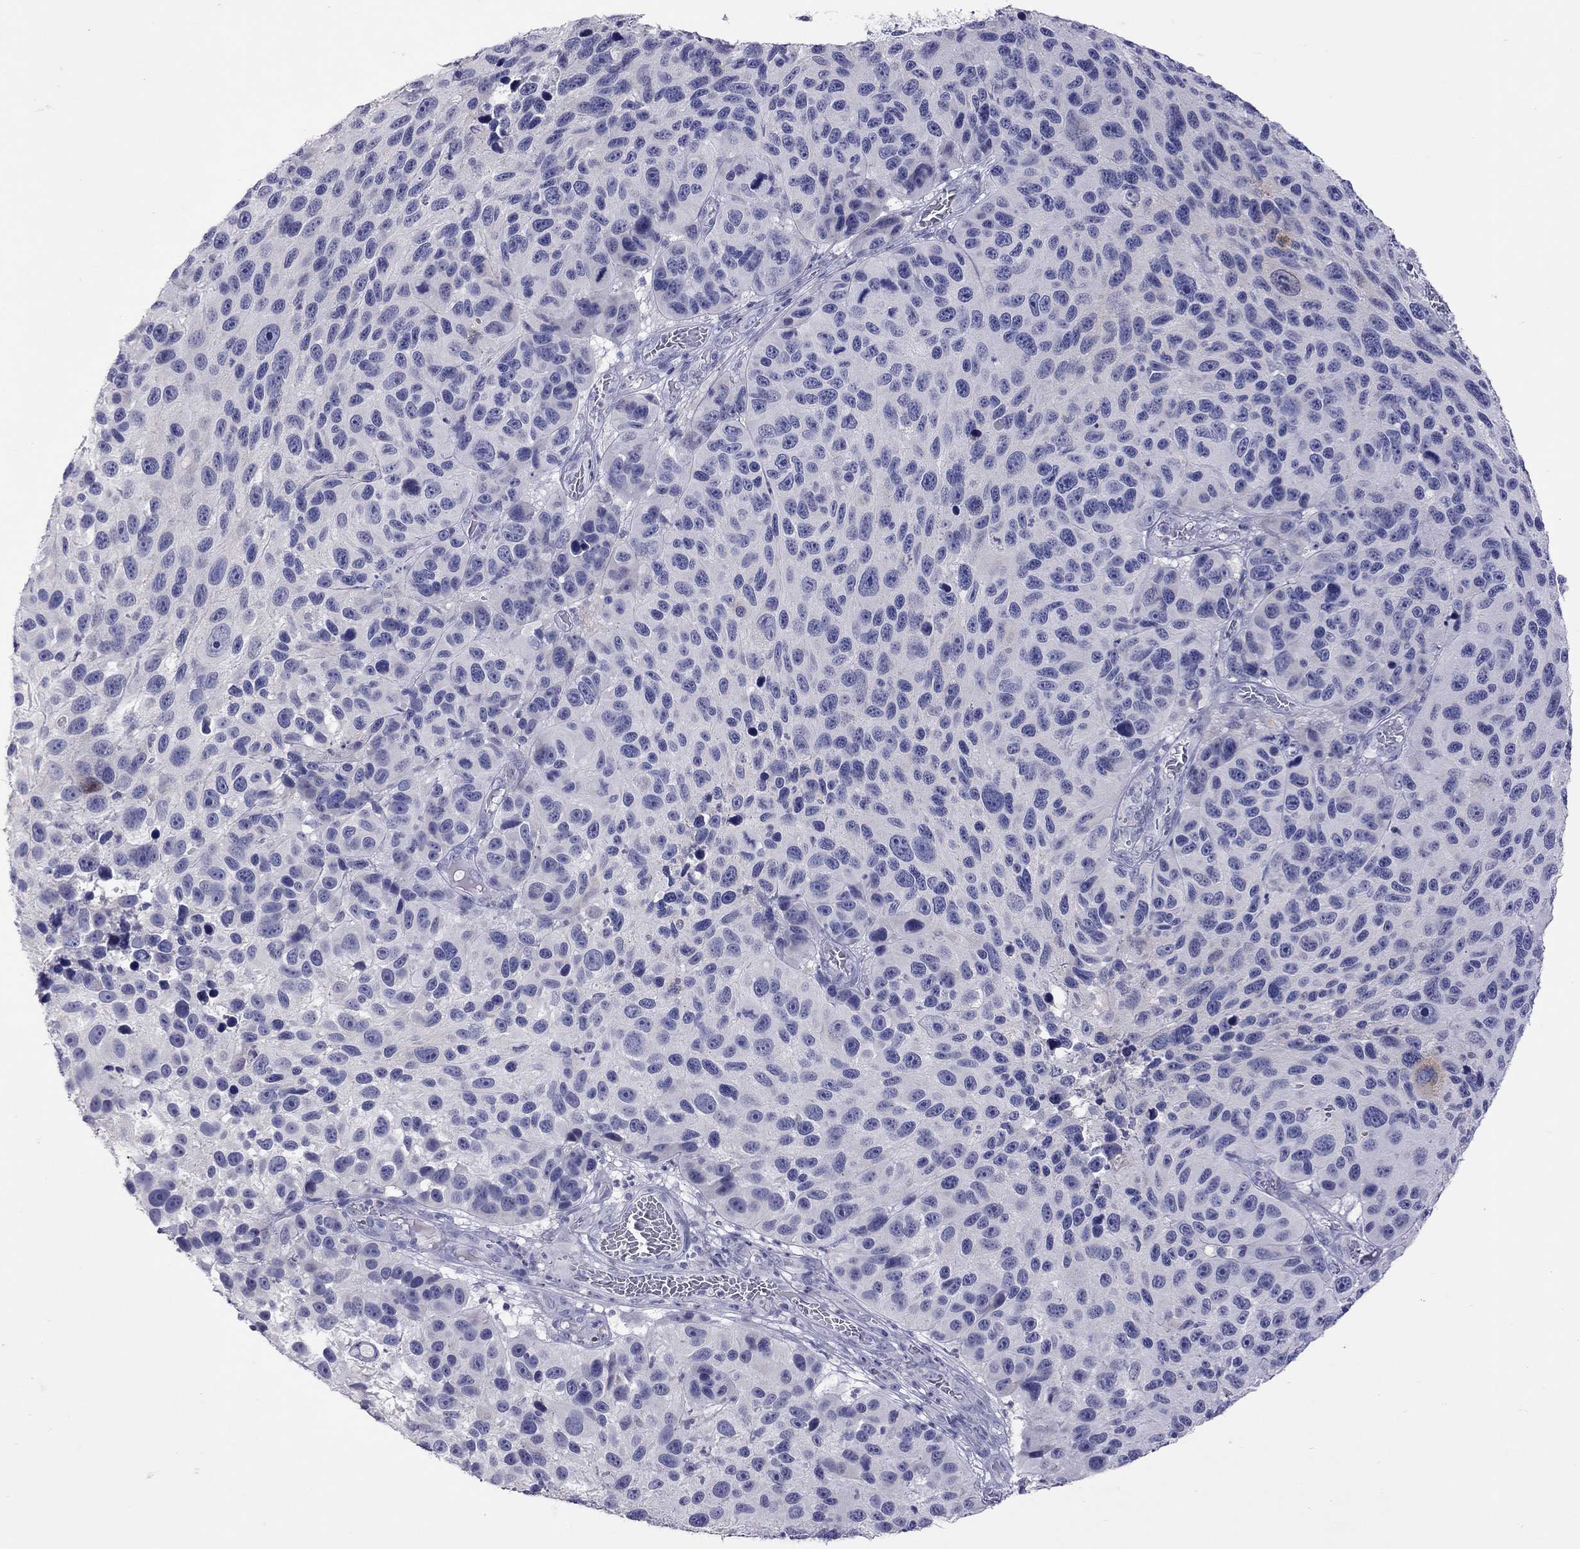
{"staining": {"intensity": "negative", "quantity": "none", "location": "none"}, "tissue": "melanoma", "cell_type": "Tumor cells", "image_type": "cancer", "snomed": [{"axis": "morphology", "description": "Malignant melanoma, NOS"}, {"axis": "topography", "description": "Skin"}], "caption": "Image shows no significant protein staining in tumor cells of malignant melanoma. The staining was performed using DAB to visualize the protein expression in brown, while the nuclei were stained in blue with hematoxylin (Magnification: 20x).", "gene": "SLAMF1", "patient": {"sex": "male", "age": 53}}